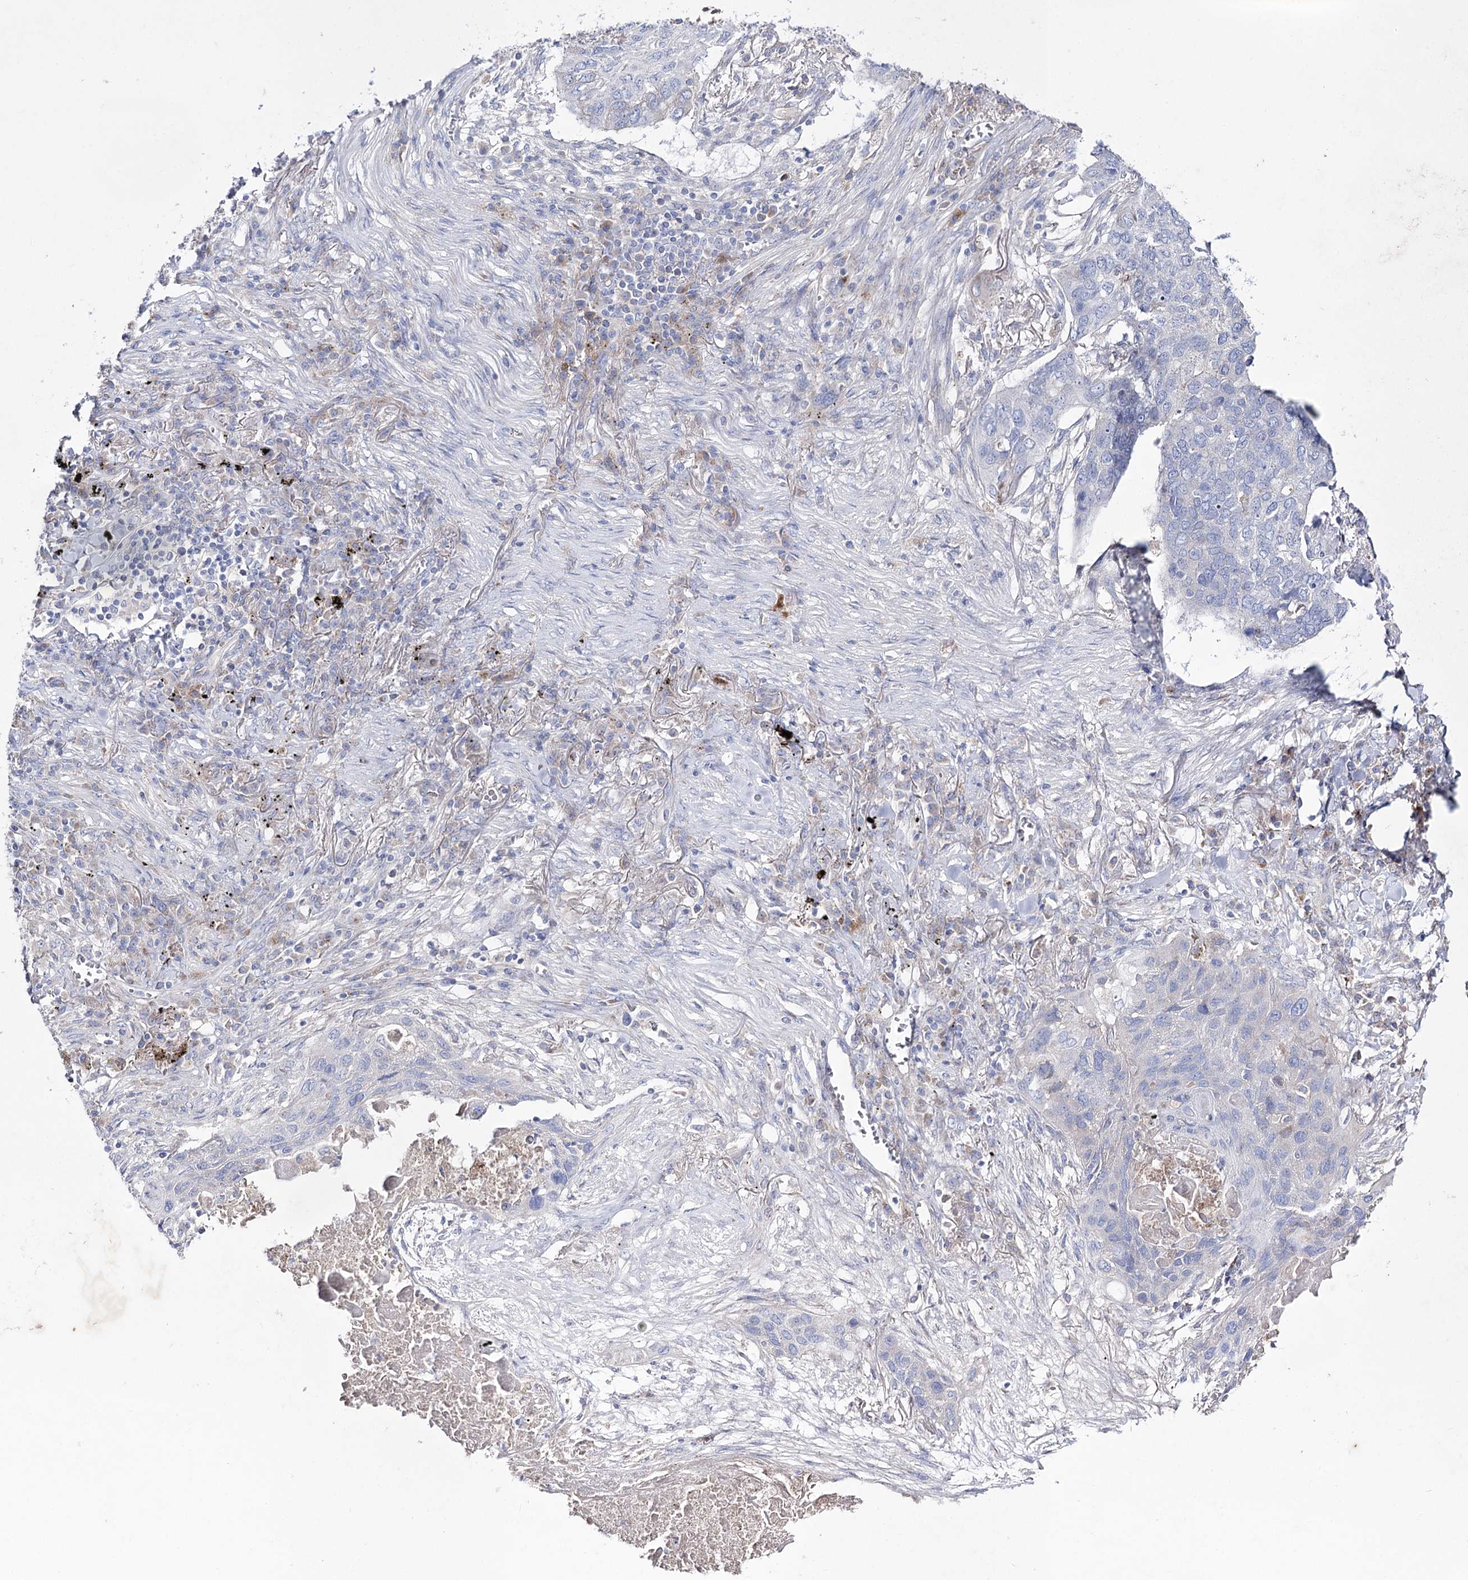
{"staining": {"intensity": "negative", "quantity": "none", "location": "none"}, "tissue": "lung cancer", "cell_type": "Tumor cells", "image_type": "cancer", "snomed": [{"axis": "morphology", "description": "Squamous cell carcinoma, NOS"}, {"axis": "topography", "description": "Lung"}], "caption": "Immunohistochemical staining of lung cancer demonstrates no significant positivity in tumor cells.", "gene": "NAGLU", "patient": {"sex": "female", "age": 63}}